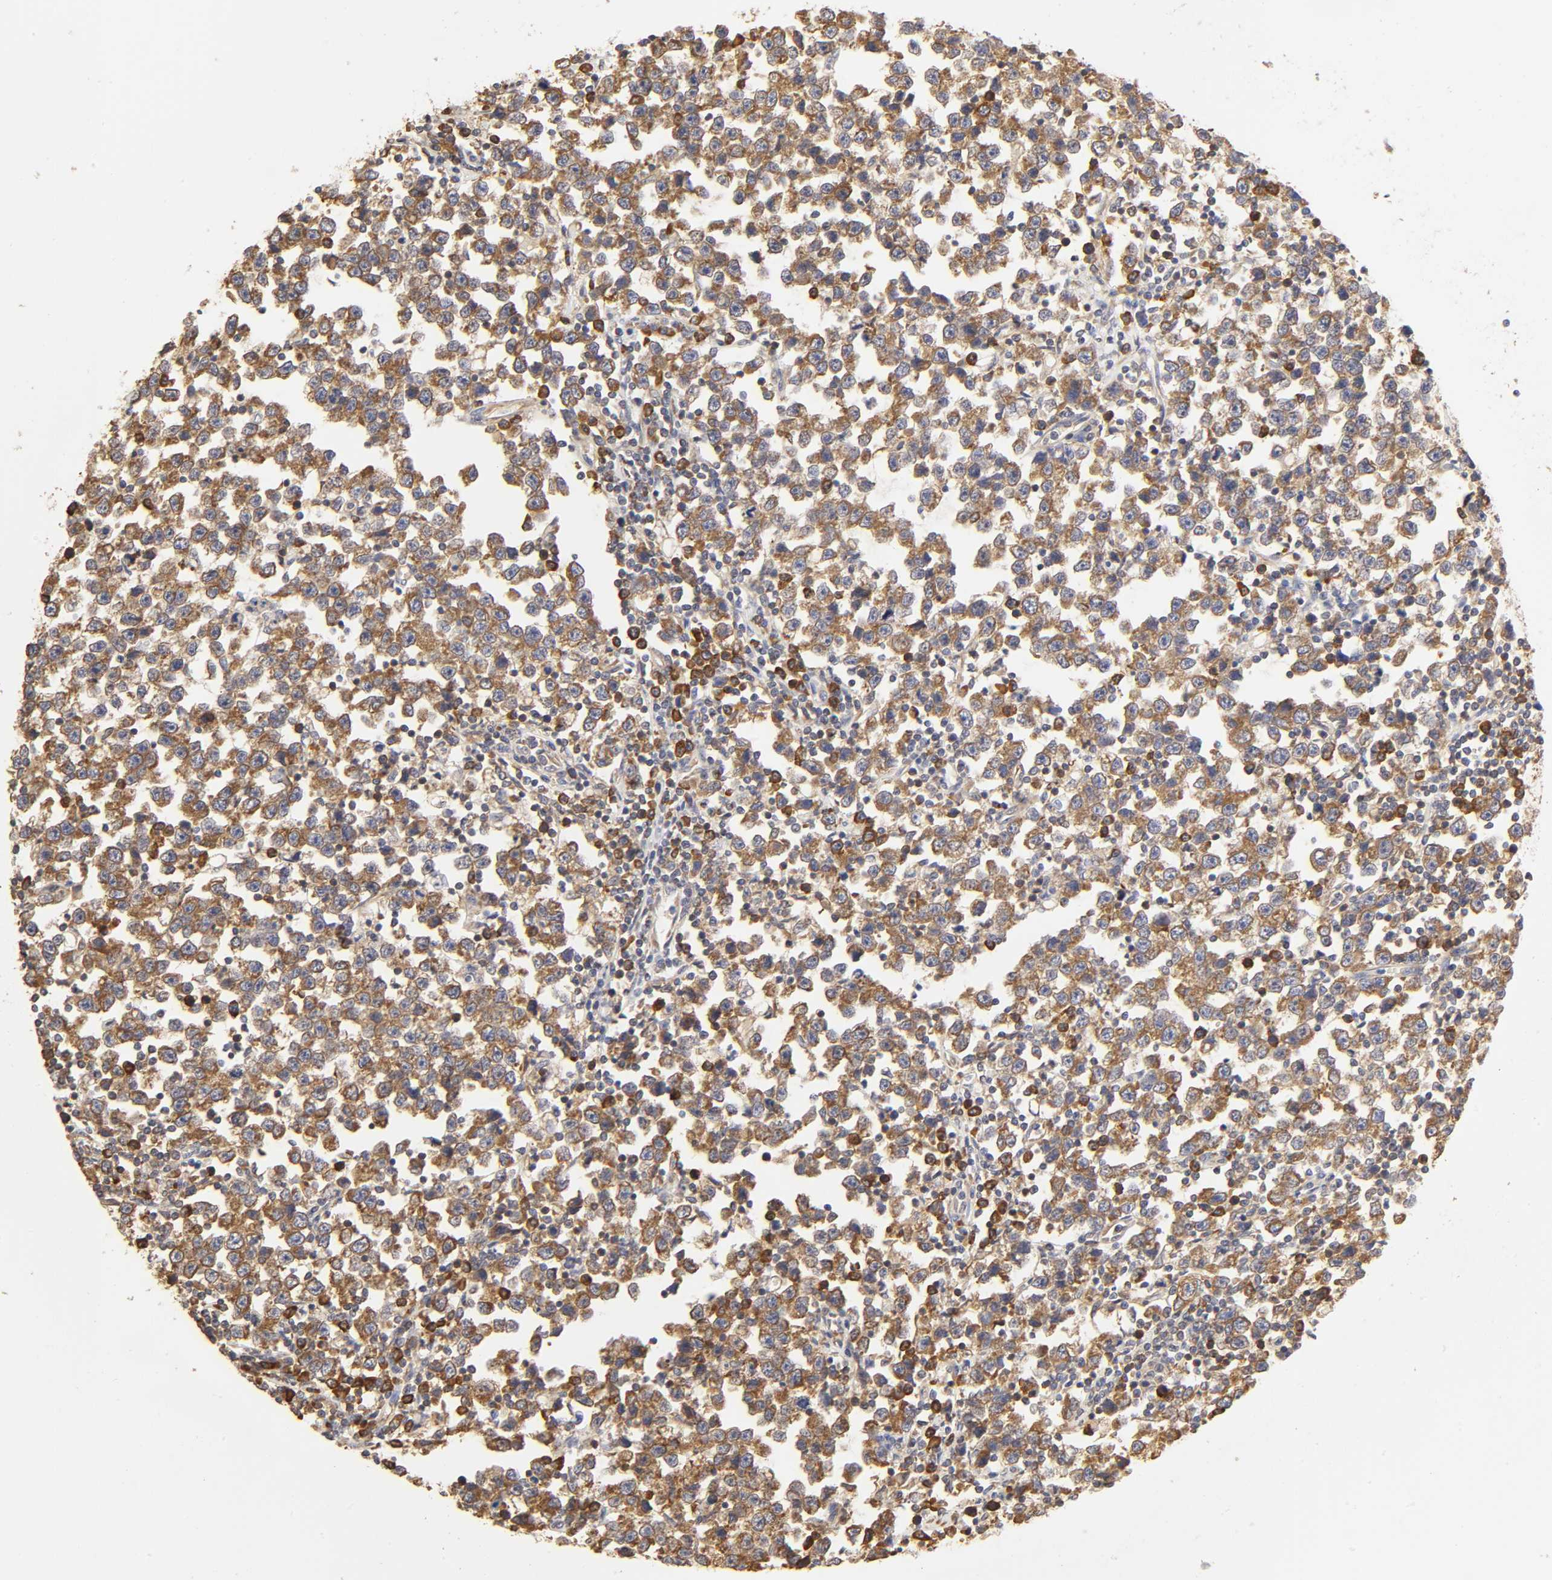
{"staining": {"intensity": "strong", "quantity": ">75%", "location": "cytoplasmic/membranous"}, "tissue": "testis cancer", "cell_type": "Tumor cells", "image_type": "cancer", "snomed": [{"axis": "morphology", "description": "Seminoma, NOS"}, {"axis": "topography", "description": "Testis"}], "caption": "Immunohistochemistry of testis cancer displays high levels of strong cytoplasmic/membranous staining in approximately >75% of tumor cells.", "gene": "RPL14", "patient": {"sex": "male", "age": 43}}